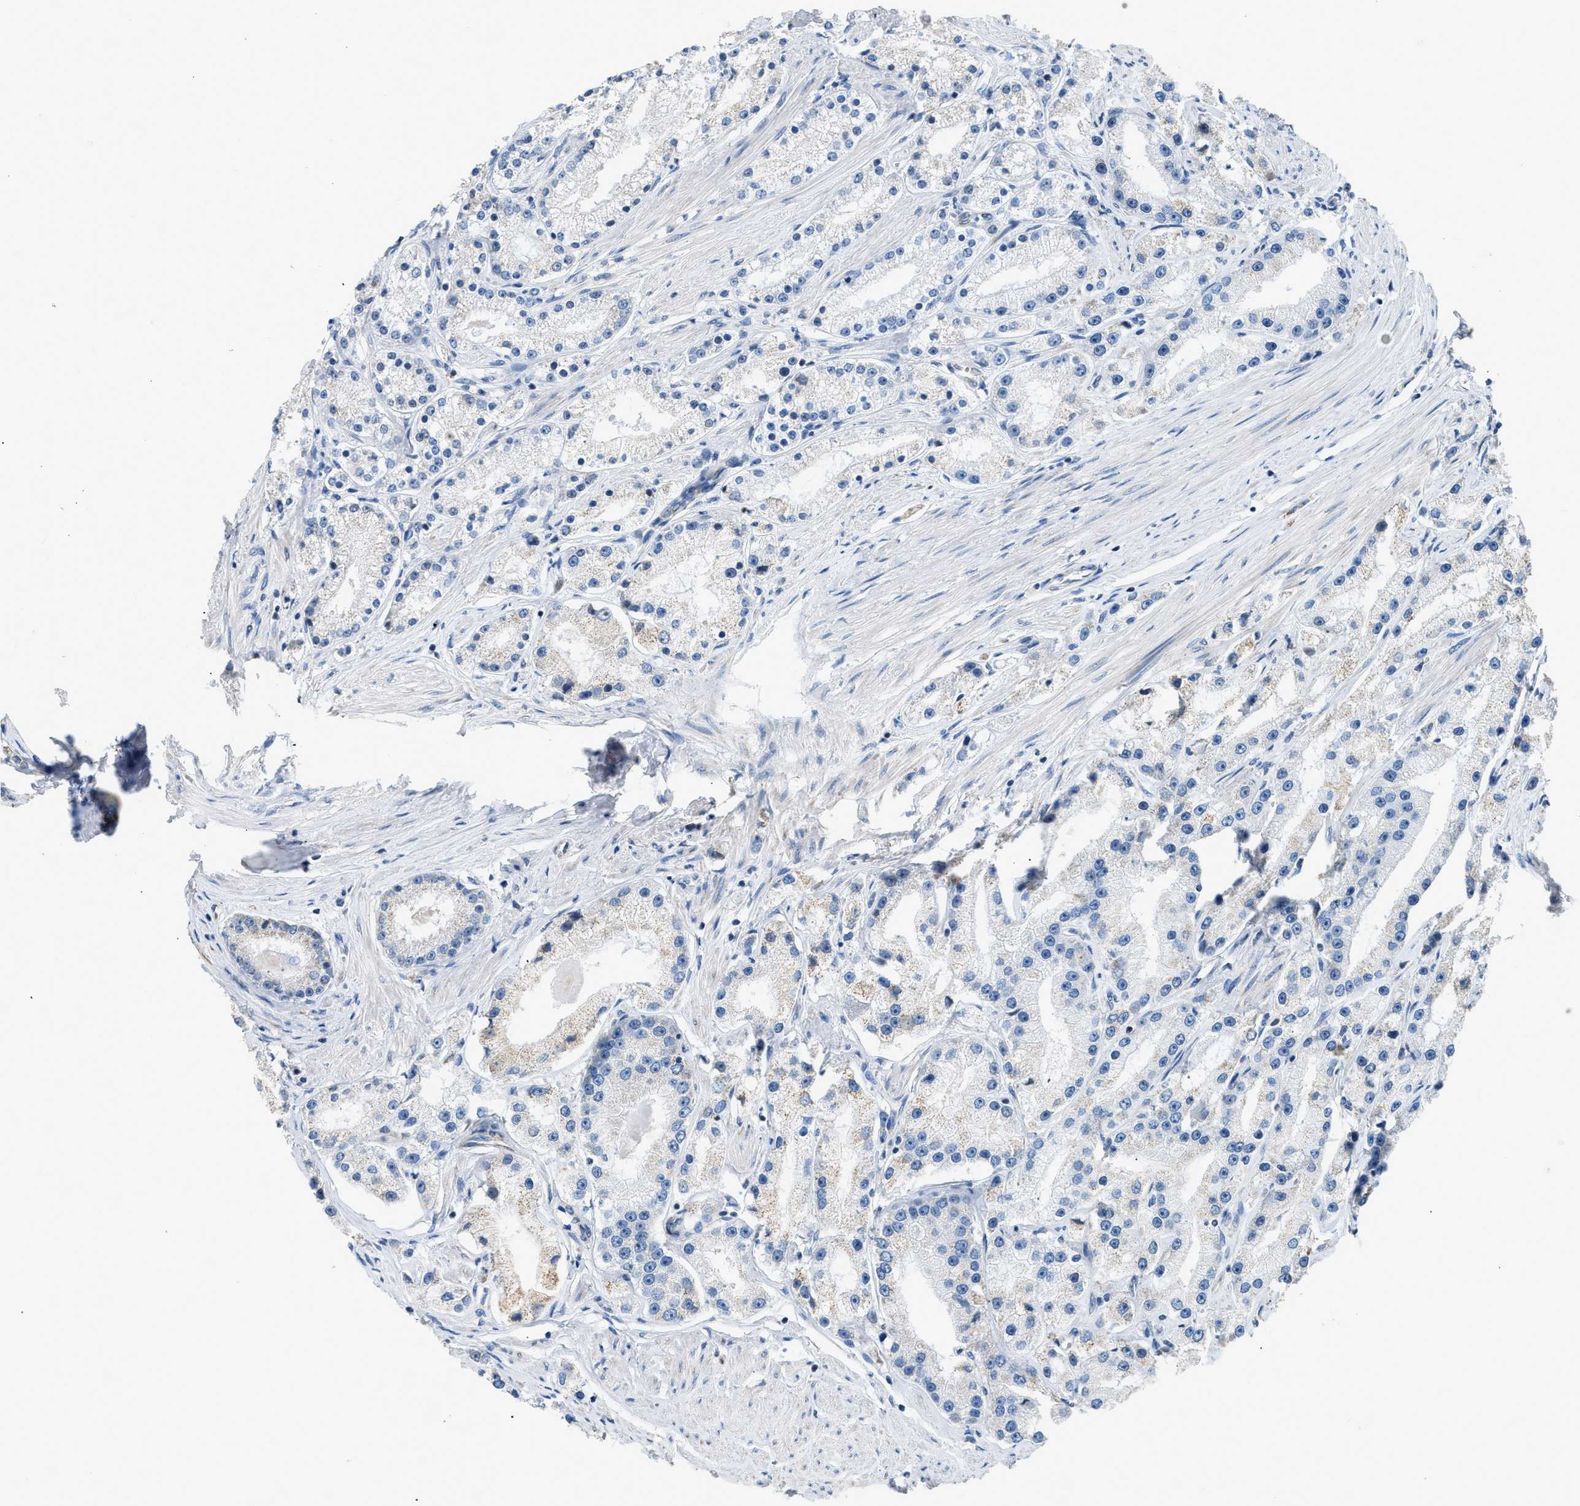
{"staining": {"intensity": "negative", "quantity": "none", "location": "none"}, "tissue": "prostate cancer", "cell_type": "Tumor cells", "image_type": "cancer", "snomed": [{"axis": "morphology", "description": "Adenocarcinoma, Low grade"}, {"axis": "topography", "description": "Prostate"}], "caption": "The IHC photomicrograph has no significant staining in tumor cells of prostate cancer (low-grade adenocarcinoma) tissue.", "gene": "ACADVL", "patient": {"sex": "male", "age": 63}}